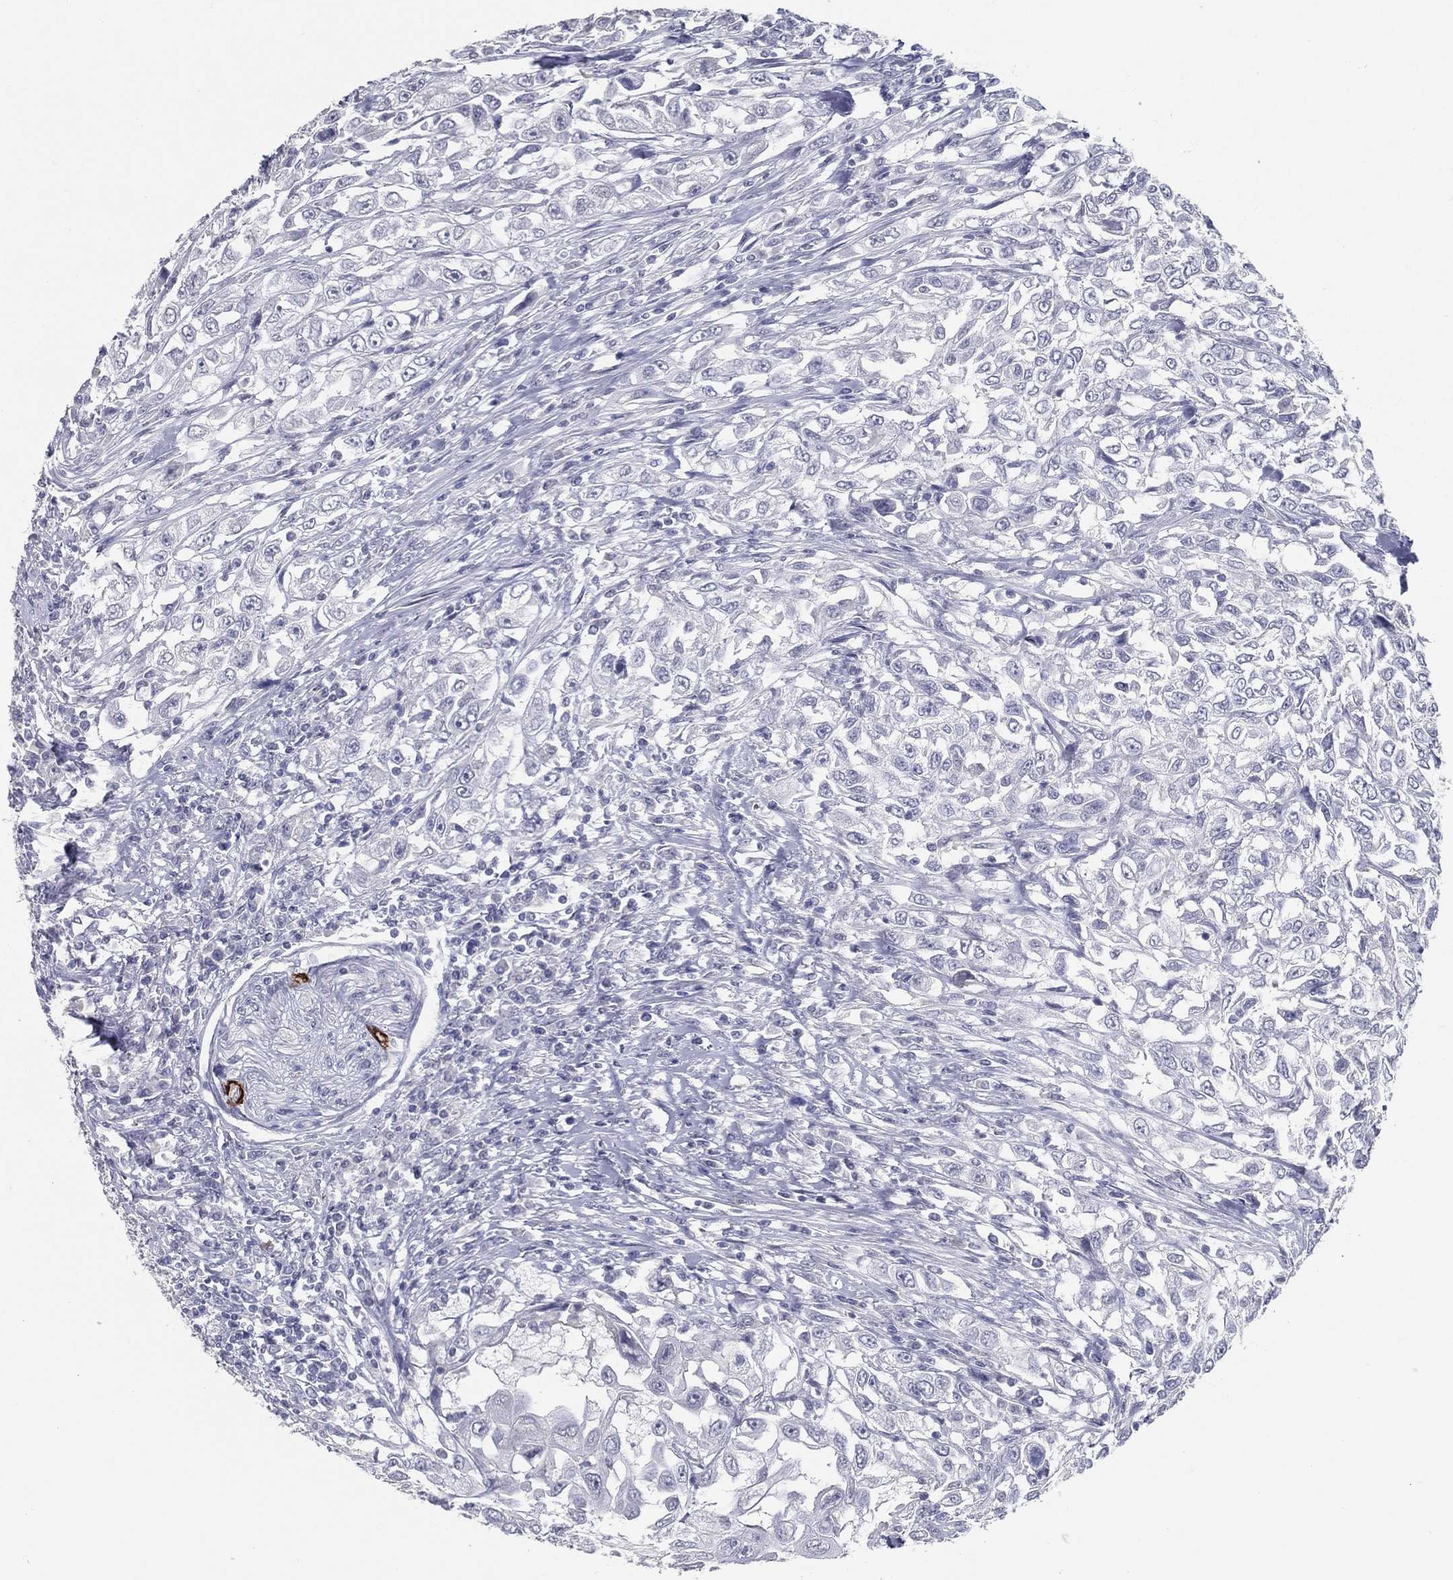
{"staining": {"intensity": "negative", "quantity": "none", "location": "none"}, "tissue": "urothelial cancer", "cell_type": "Tumor cells", "image_type": "cancer", "snomed": [{"axis": "morphology", "description": "Urothelial carcinoma, High grade"}, {"axis": "topography", "description": "Urinary bladder"}], "caption": "Immunohistochemistry (IHC) of human urothelial cancer demonstrates no positivity in tumor cells.", "gene": "ACE2", "patient": {"sex": "female", "age": 56}}